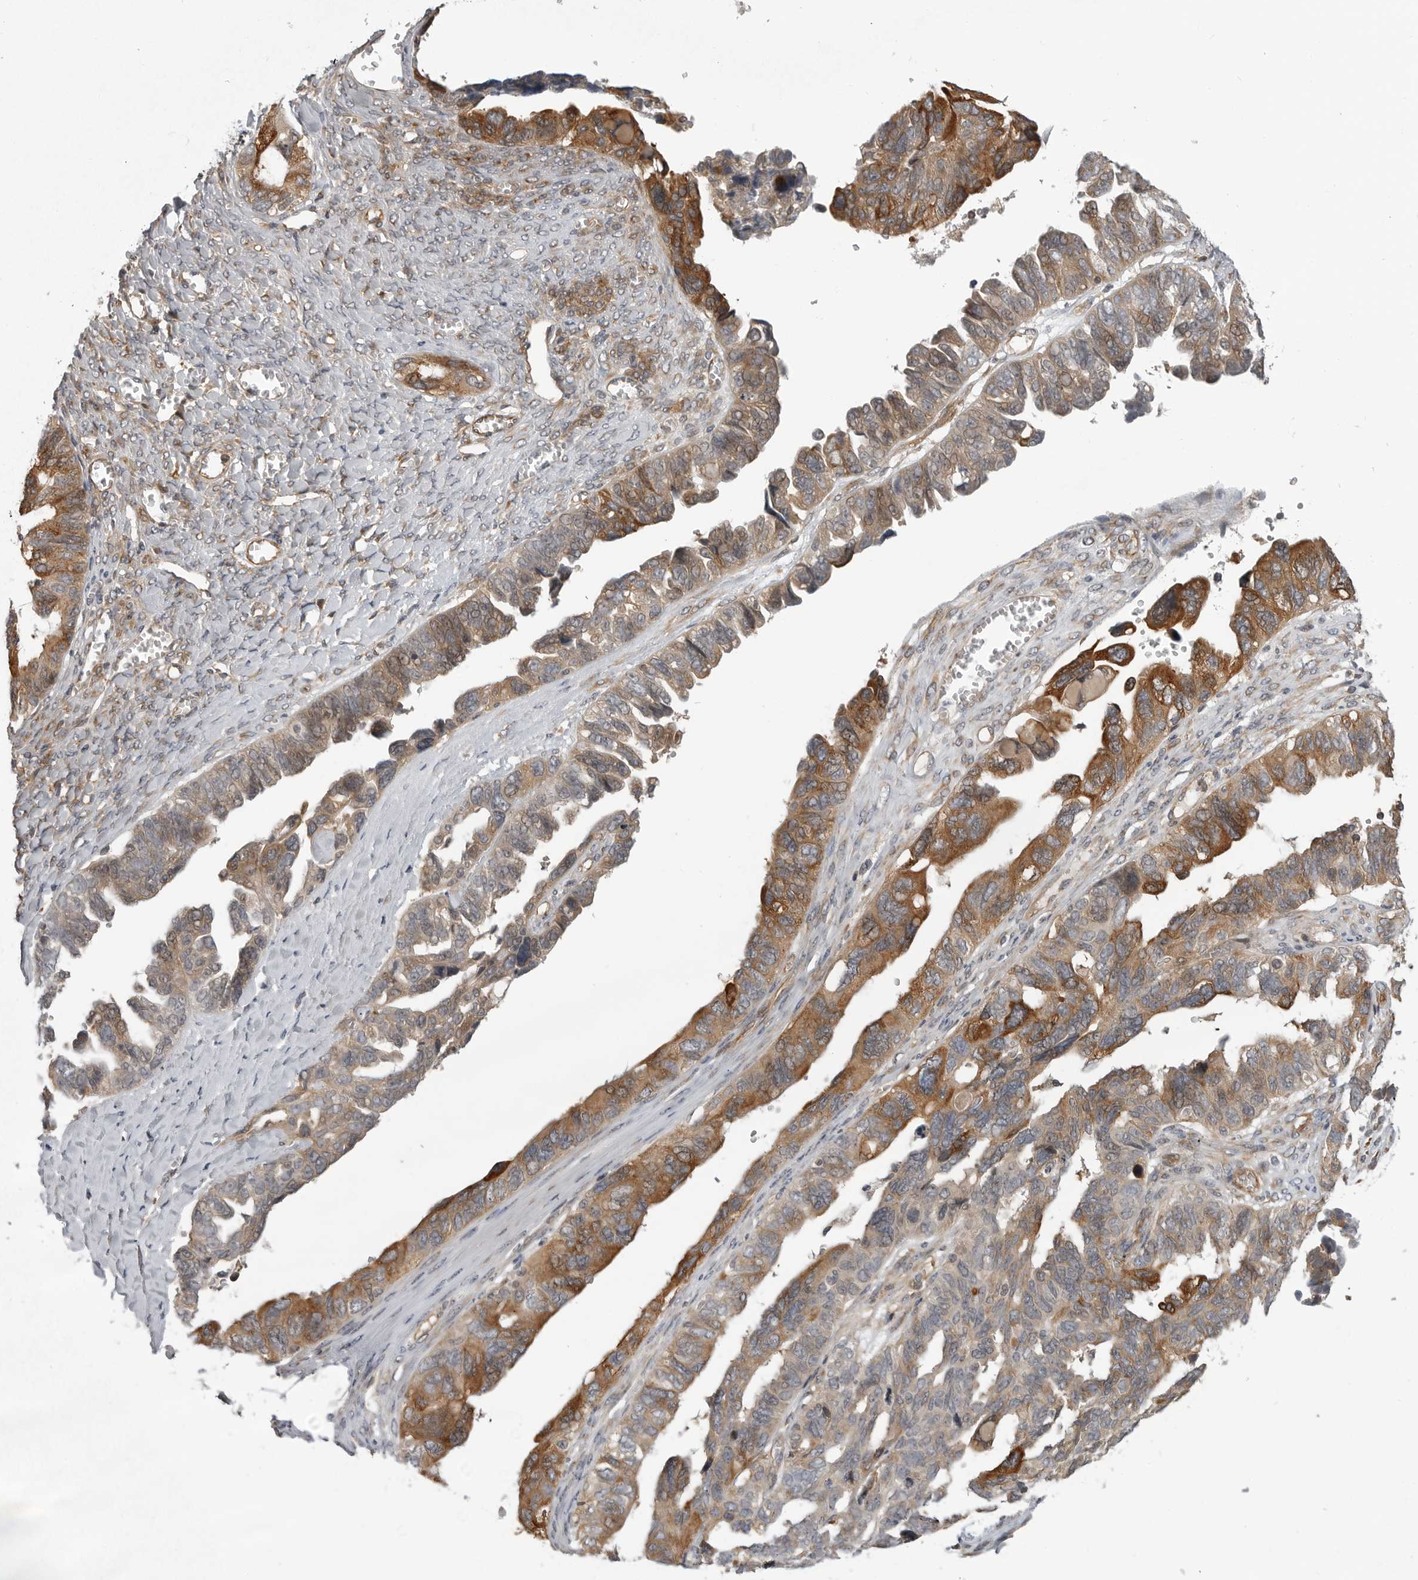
{"staining": {"intensity": "moderate", "quantity": ">75%", "location": "cytoplasmic/membranous"}, "tissue": "ovarian cancer", "cell_type": "Tumor cells", "image_type": "cancer", "snomed": [{"axis": "morphology", "description": "Cystadenocarcinoma, serous, NOS"}, {"axis": "topography", "description": "Ovary"}], "caption": "Protein staining exhibits moderate cytoplasmic/membranous expression in about >75% of tumor cells in serous cystadenocarcinoma (ovarian). The protein of interest is stained brown, and the nuclei are stained in blue (DAB (3,3'-diaminobenzidine) IHC with brightfield microscopy, high magnification).", "gene": "LRRC45", "patient": {"sex": "female", "age": 79}}